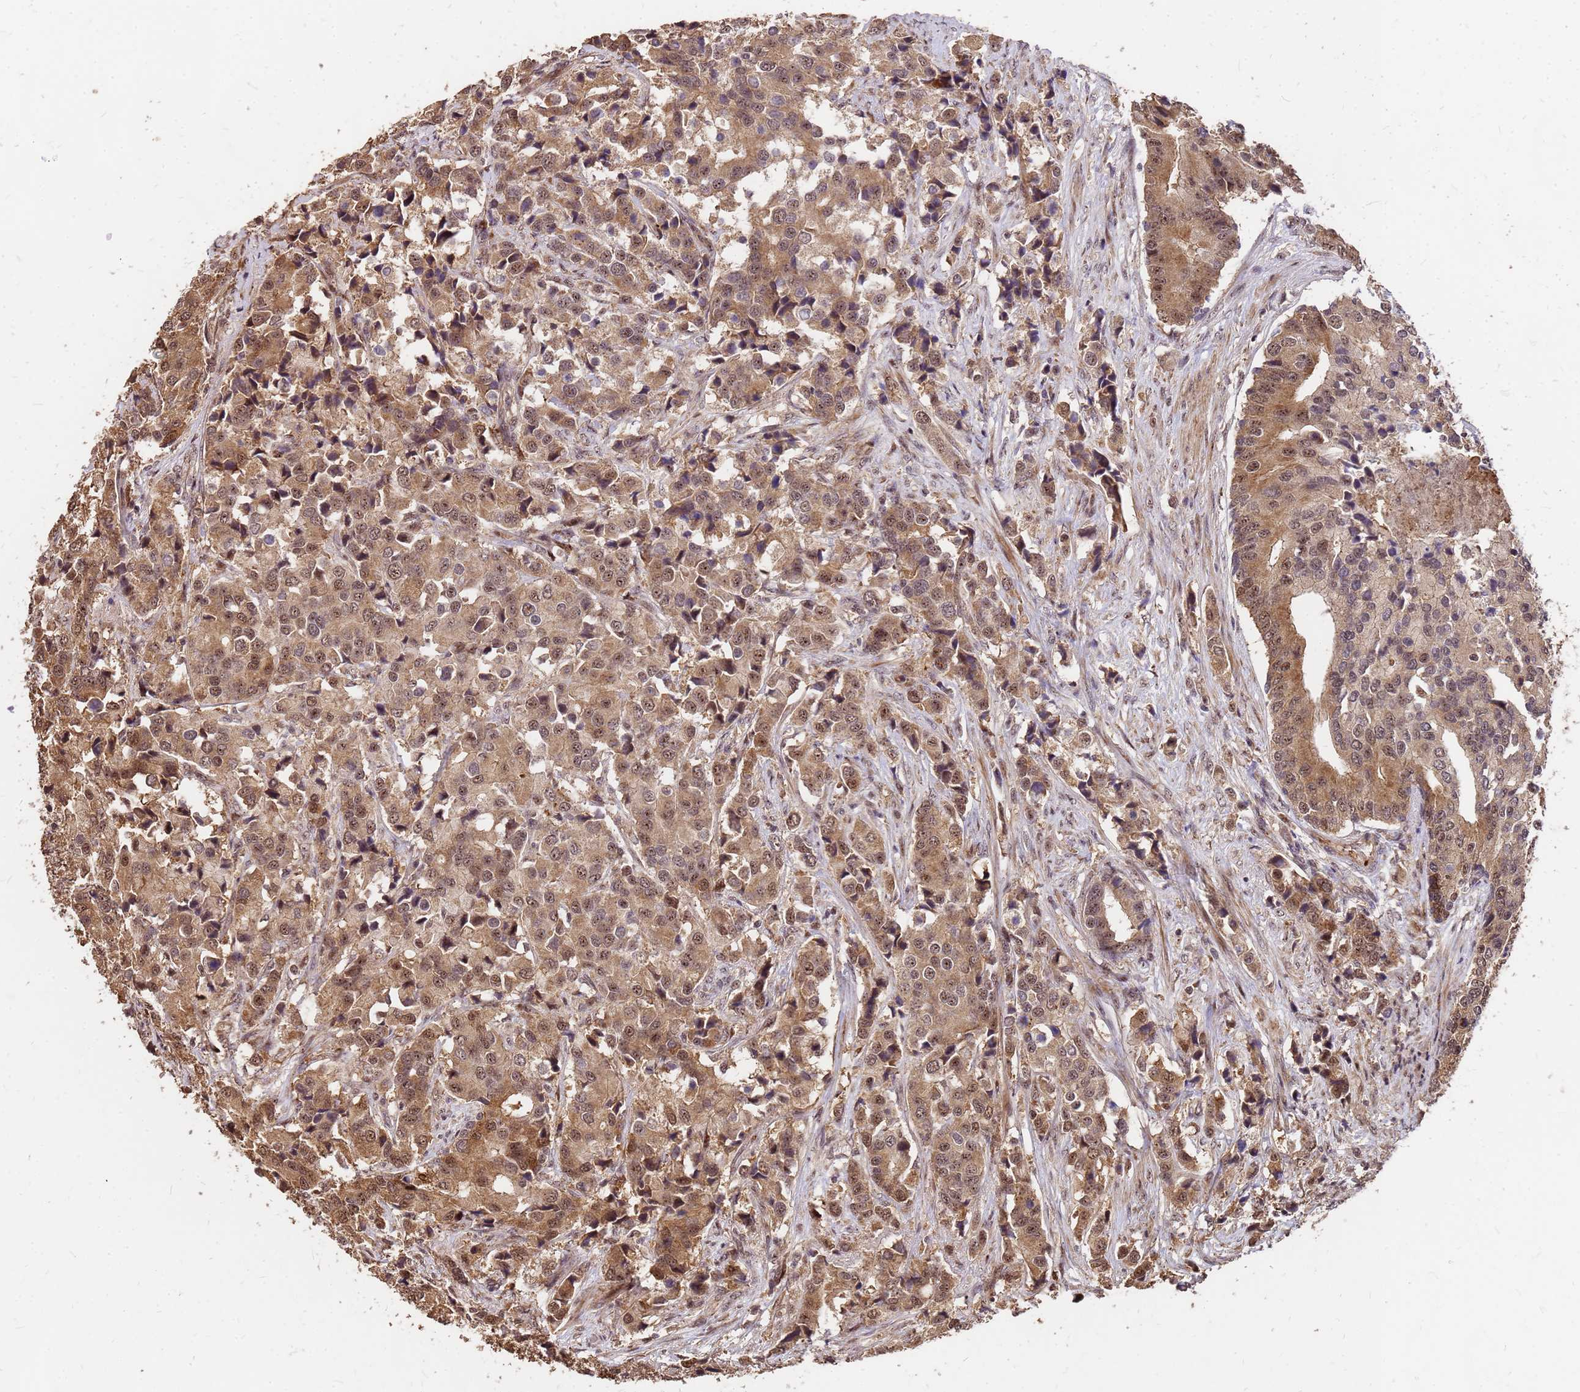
{"staining": {"intensity": "moderate", "quantity": "25%-75%", "location": "cytoplasmic/membranous,nuclear"}, "tissue": "prostate cancer", "cell_type": "Tumor cells", "image_type": "cancer", "snomed": [{"axis": "morphology", "description": "Adenocarcinoma, High grade"}, {"axis": "topography", "description": "Prostate"}], "caption": "Prostate cancer (high-grade adenocarcinoma) stained for a protein (brown) displays moderate cytoplasmic/membranous and nuclear positive positivity in about 25%-75% of tumor cells.", "gene": "GPATCH8", "patient": {"sex": "male", "age": 62}}